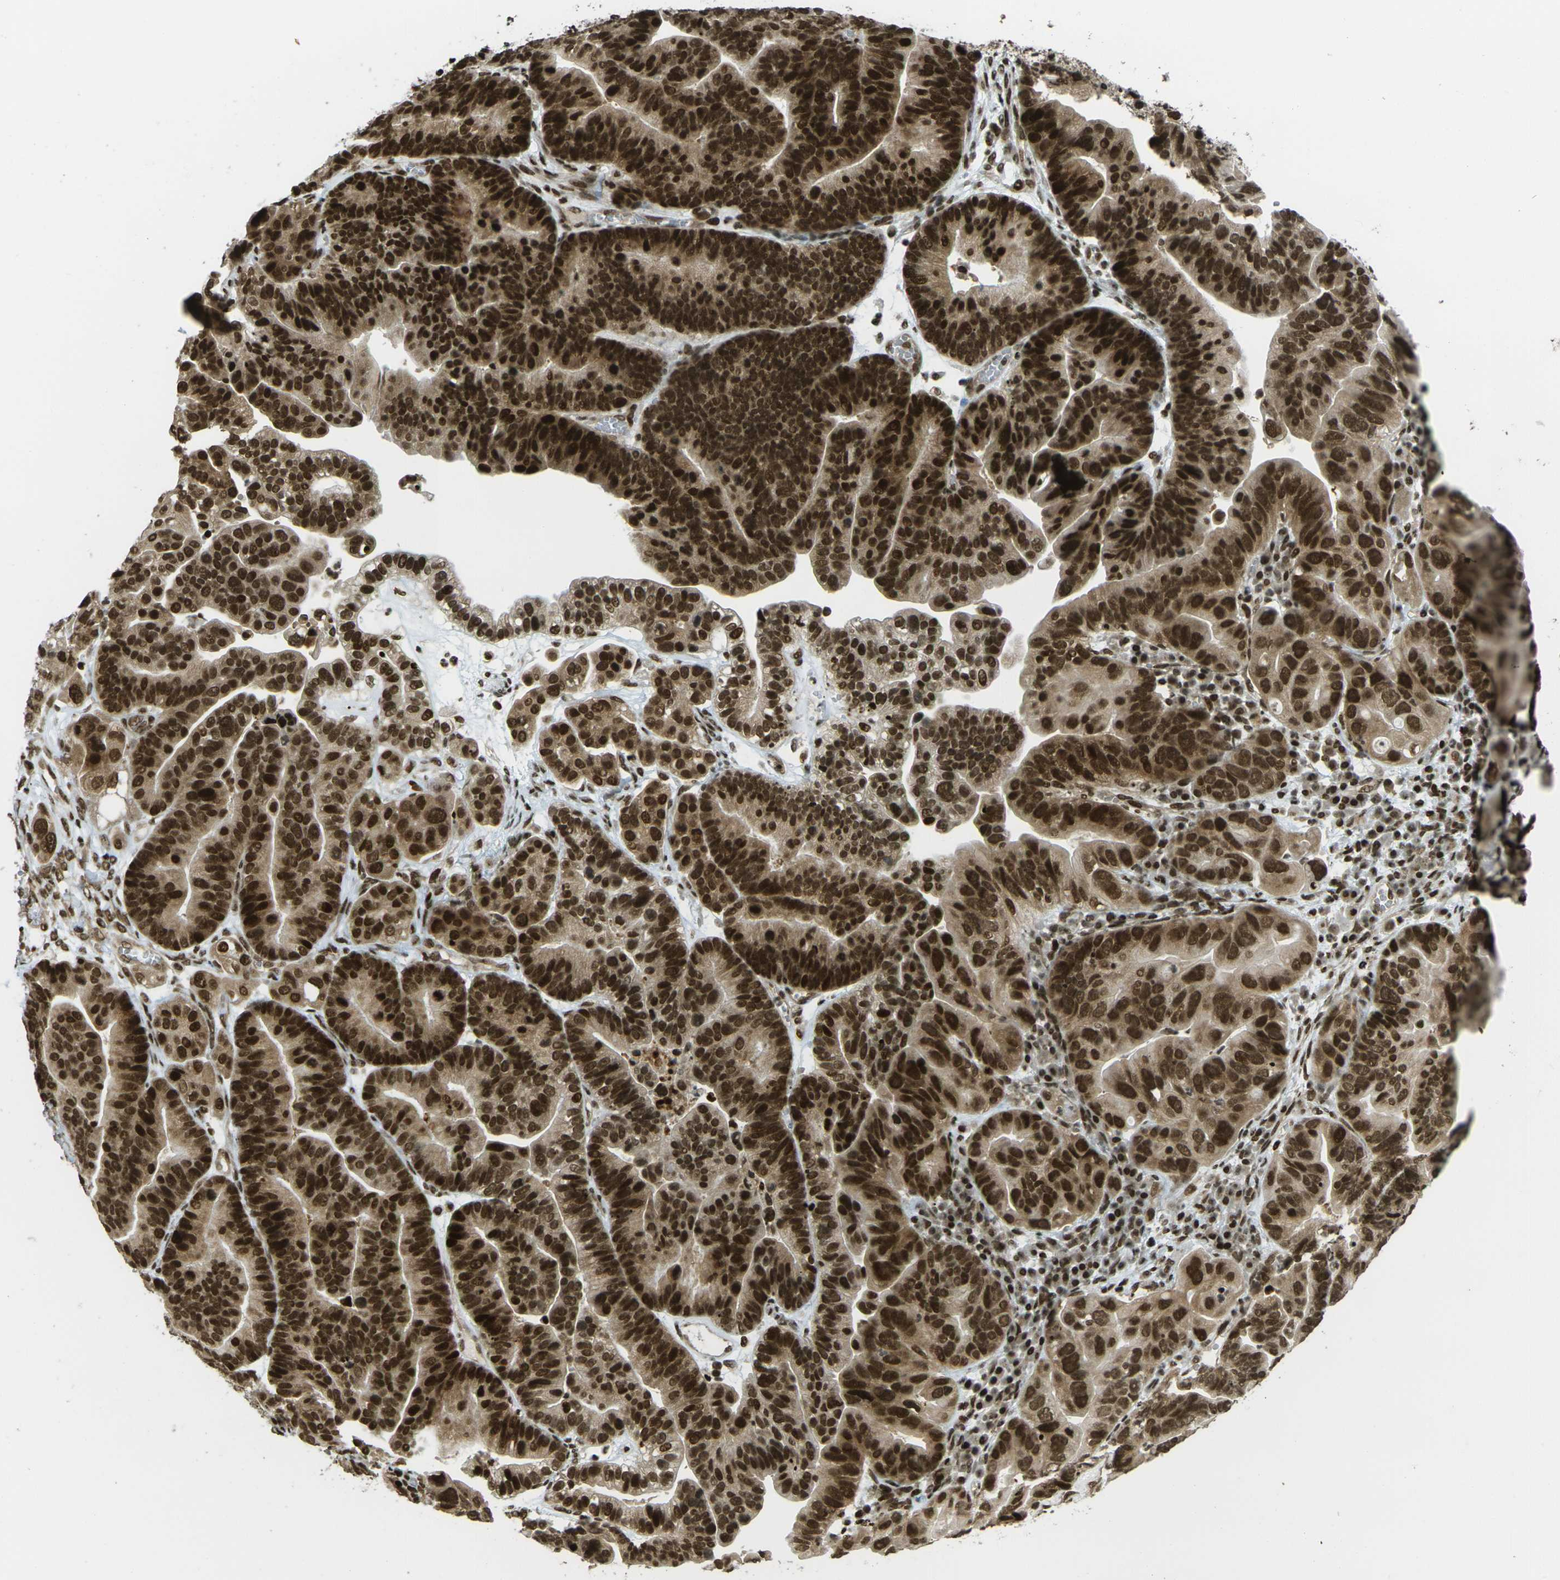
{"staining": {"intensity": "strong", "quantity": ">75%", "location": "cytoplasmic/membranous,nuclear"}, "tissue": "ovarian cancer", "cell_type": "Tumor cells", "image_type": "cancer", "snomed": [{"axis": "morphology", "description": "Cystadenocarcinoma, serous, NOS"}, {"axis": "topography", "description": "Ovary"}], "caption": "Ovarian cancer (serous cystadenocarcinoma) was stained to show a protein in brown. There is high levels of strong cytoplasmic/membranous and nuclear expression in approximately >75% of tumor cells.", "gene": "RUVBL2", "patient": {"sex": "female", "age": 56}}